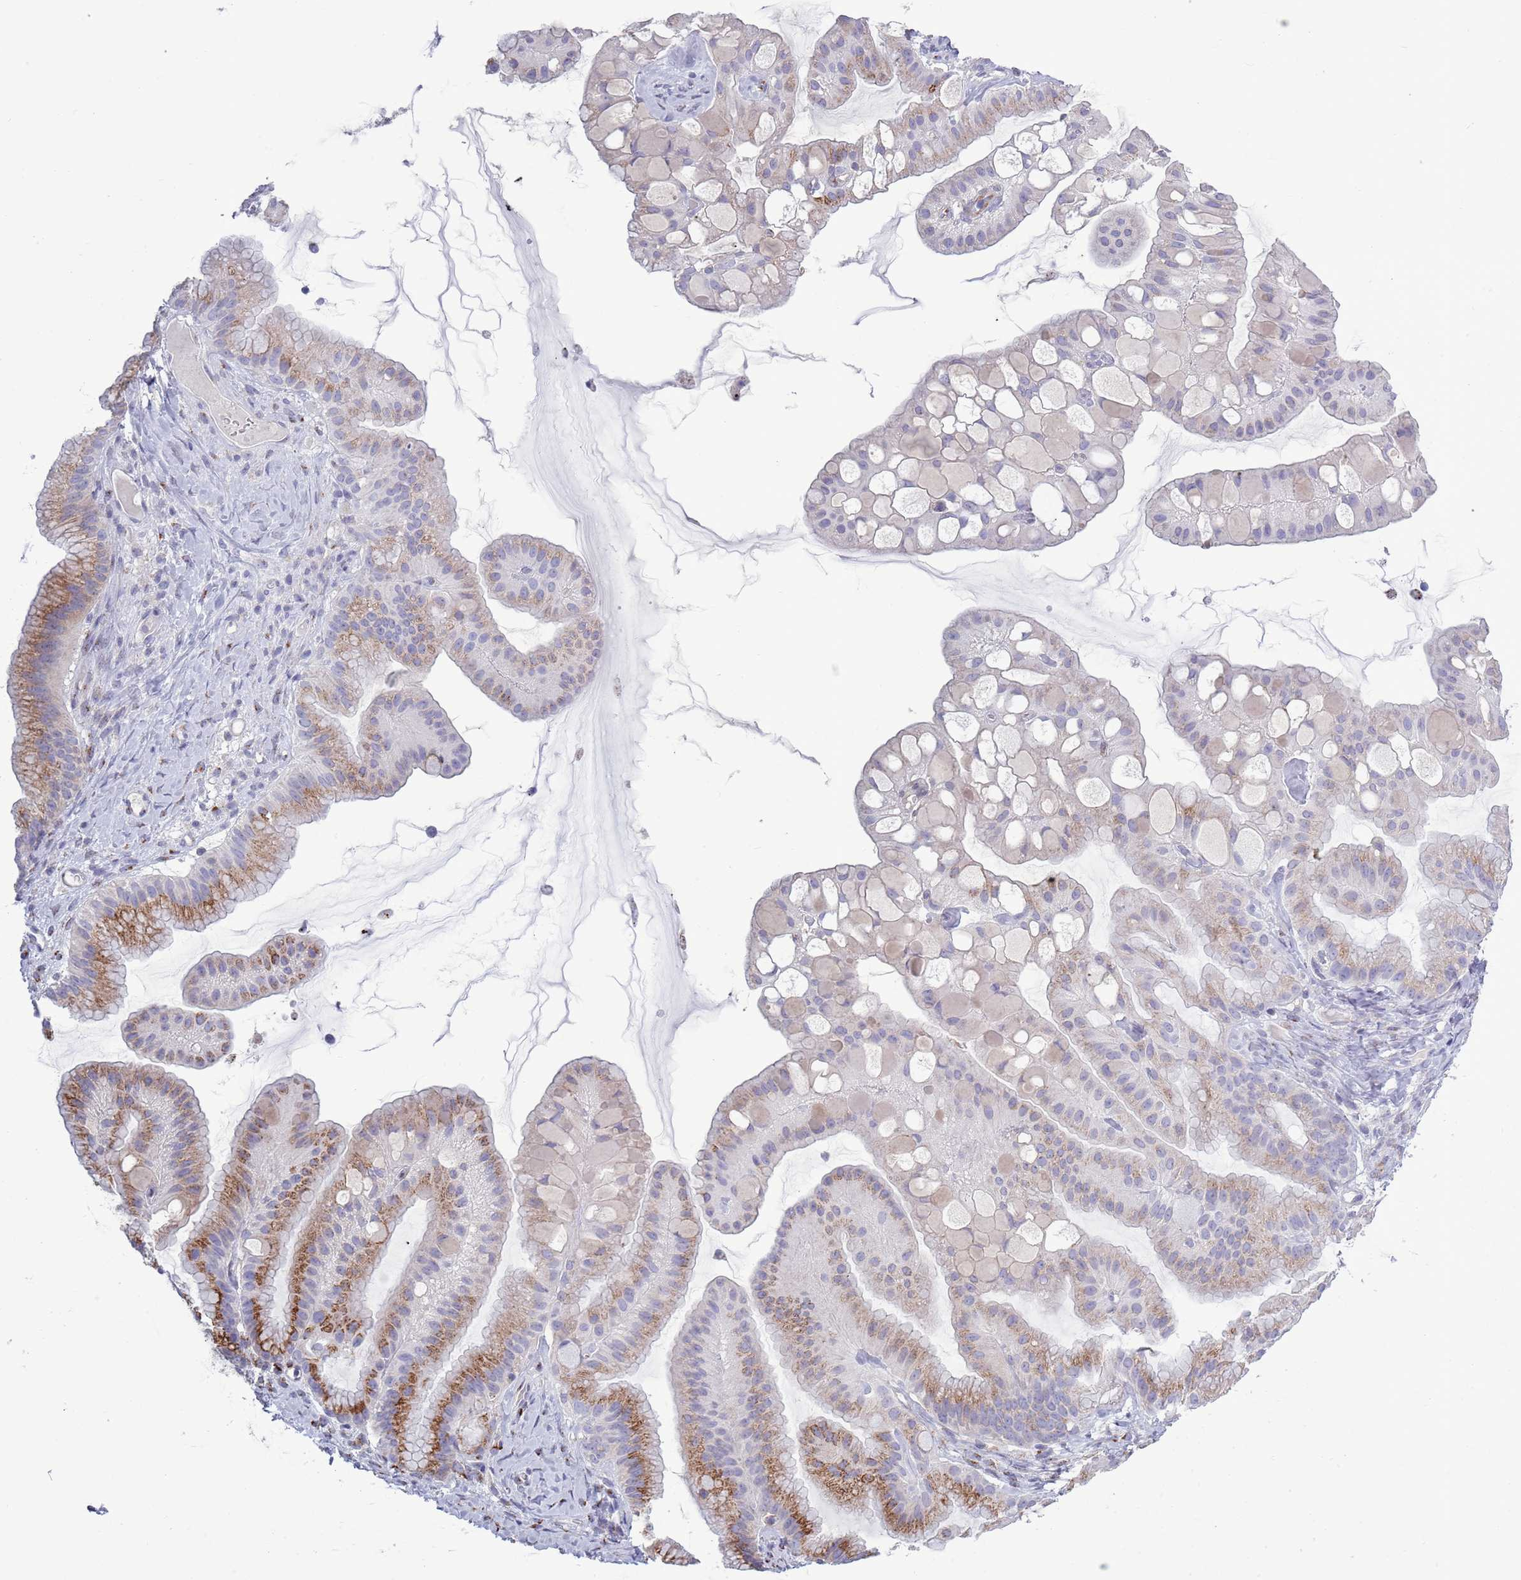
{"staining": {"intensity": "moderate", "quantity": "25%-75%", "location": "cytoplasmic/membranous"}, "tissue": "ovarian cancer", "cell_type": "Tumor cells", "image_type": "cancer", "snomed": [{"axis": "morphology", "description": "Cystadenocarcinoma, mucinous, NOS"}, {"axis": "topography", "description": "Ovary"}], "caption": "Immunohistochemistry (IHC) of mucinous cystadenocarcinoma (ovarian) shows medium levels of moderate cytoplasmic/membranous expression in about 25%-75% of tumor cells.", "gene": "ACSBG1", "patient": {"sex": "female", "age": 61}}